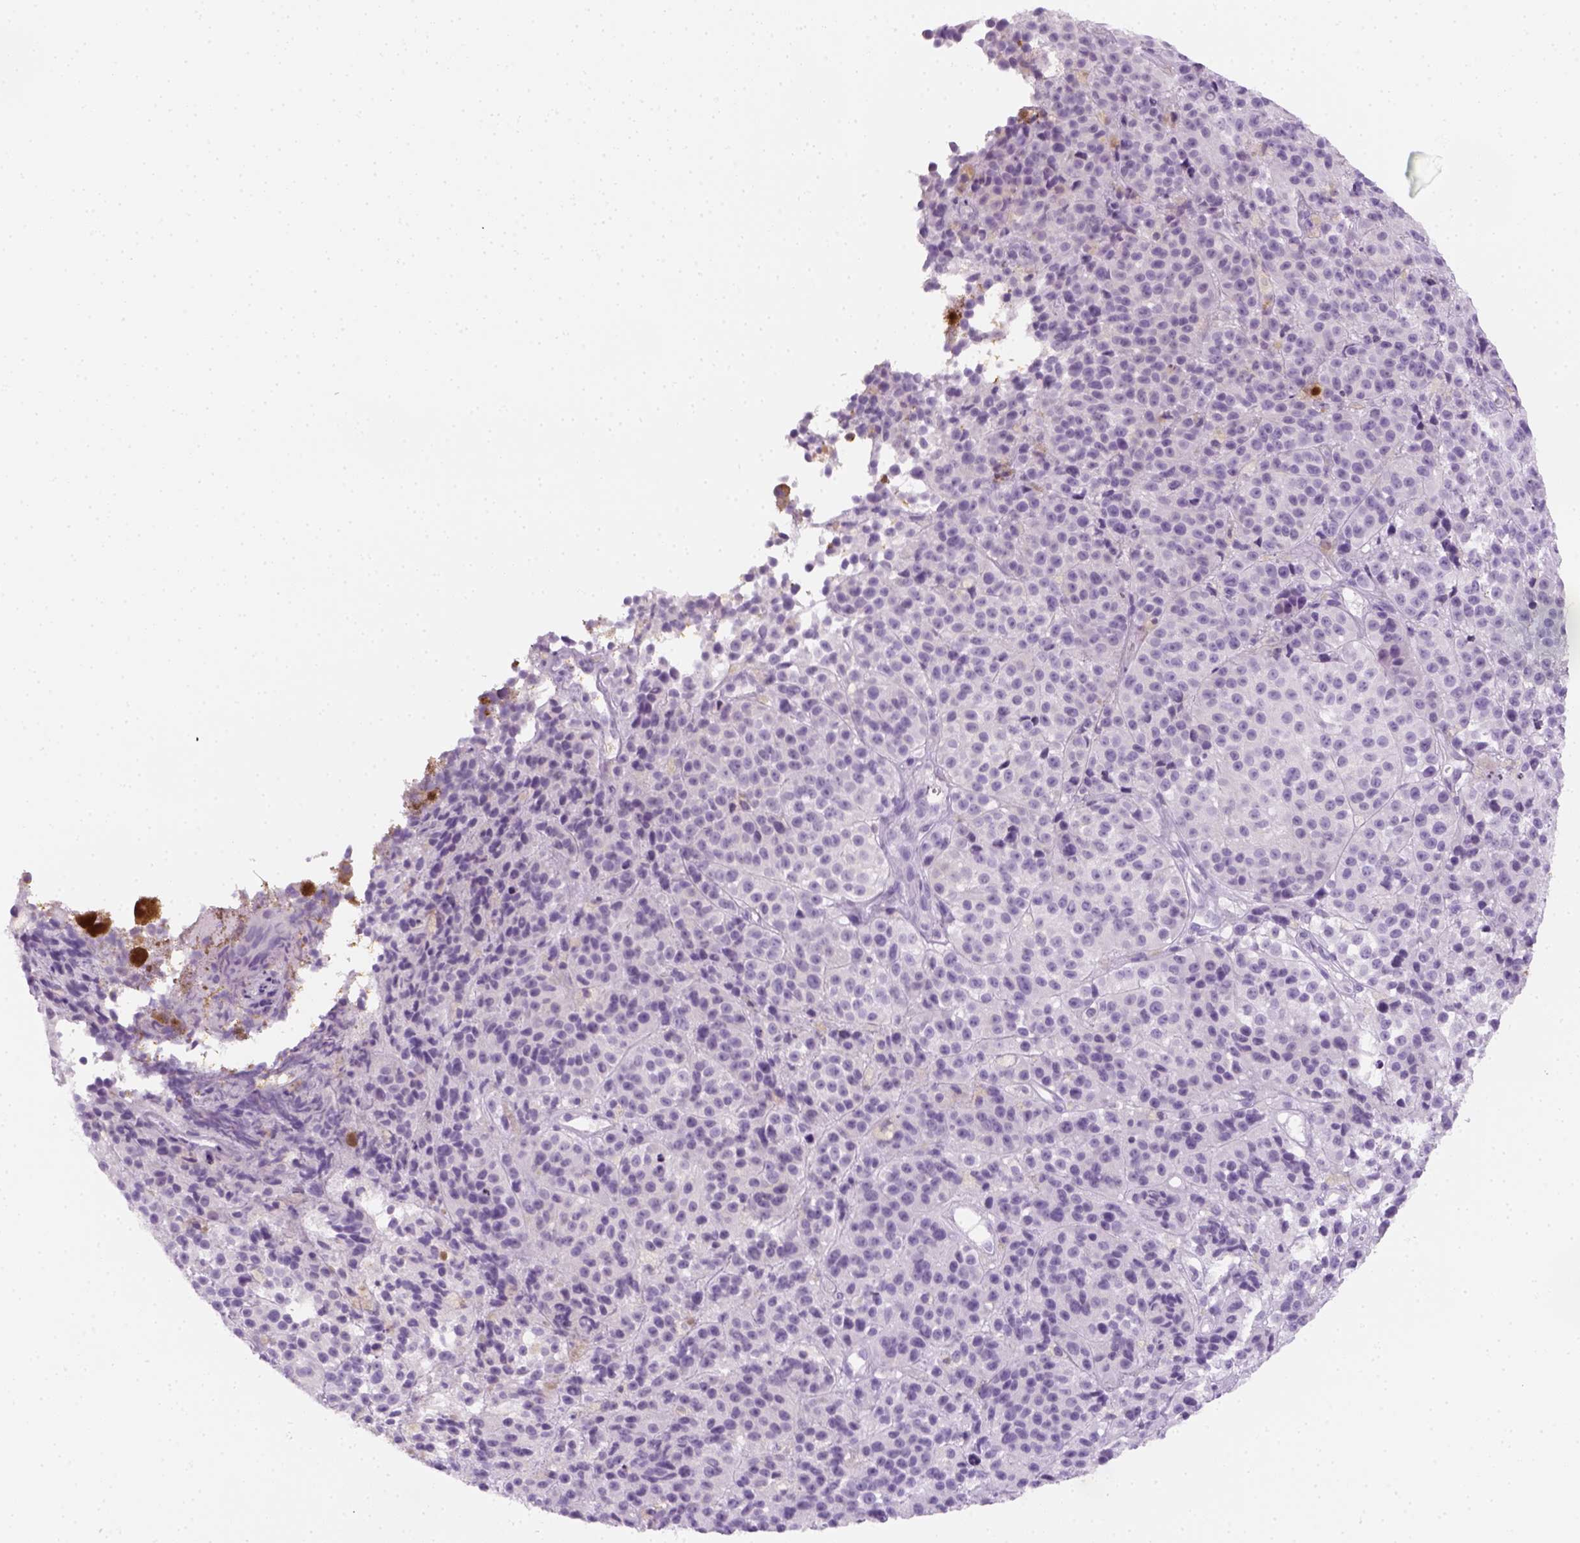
{"staining": {"intensity": "negative", "quantity": "none", "location": "none"}, "tissue": "melanoma", "cell_type": "Tumor cells", "image_type": "cancer", "snomed": [{"axis": "morphology", "description": "Malignant melanoma, NOS"}, {"axis": "topography", "description": "Skin"}], "caption": "IHC micrograph of human melanoma stained for a protein (brown), which demonstrates no staining in tumor cells. (IHC, brightfield microscopy, high magnification).", "gene": "AQP3", "patient": {"sex": "female", "age": 58}}